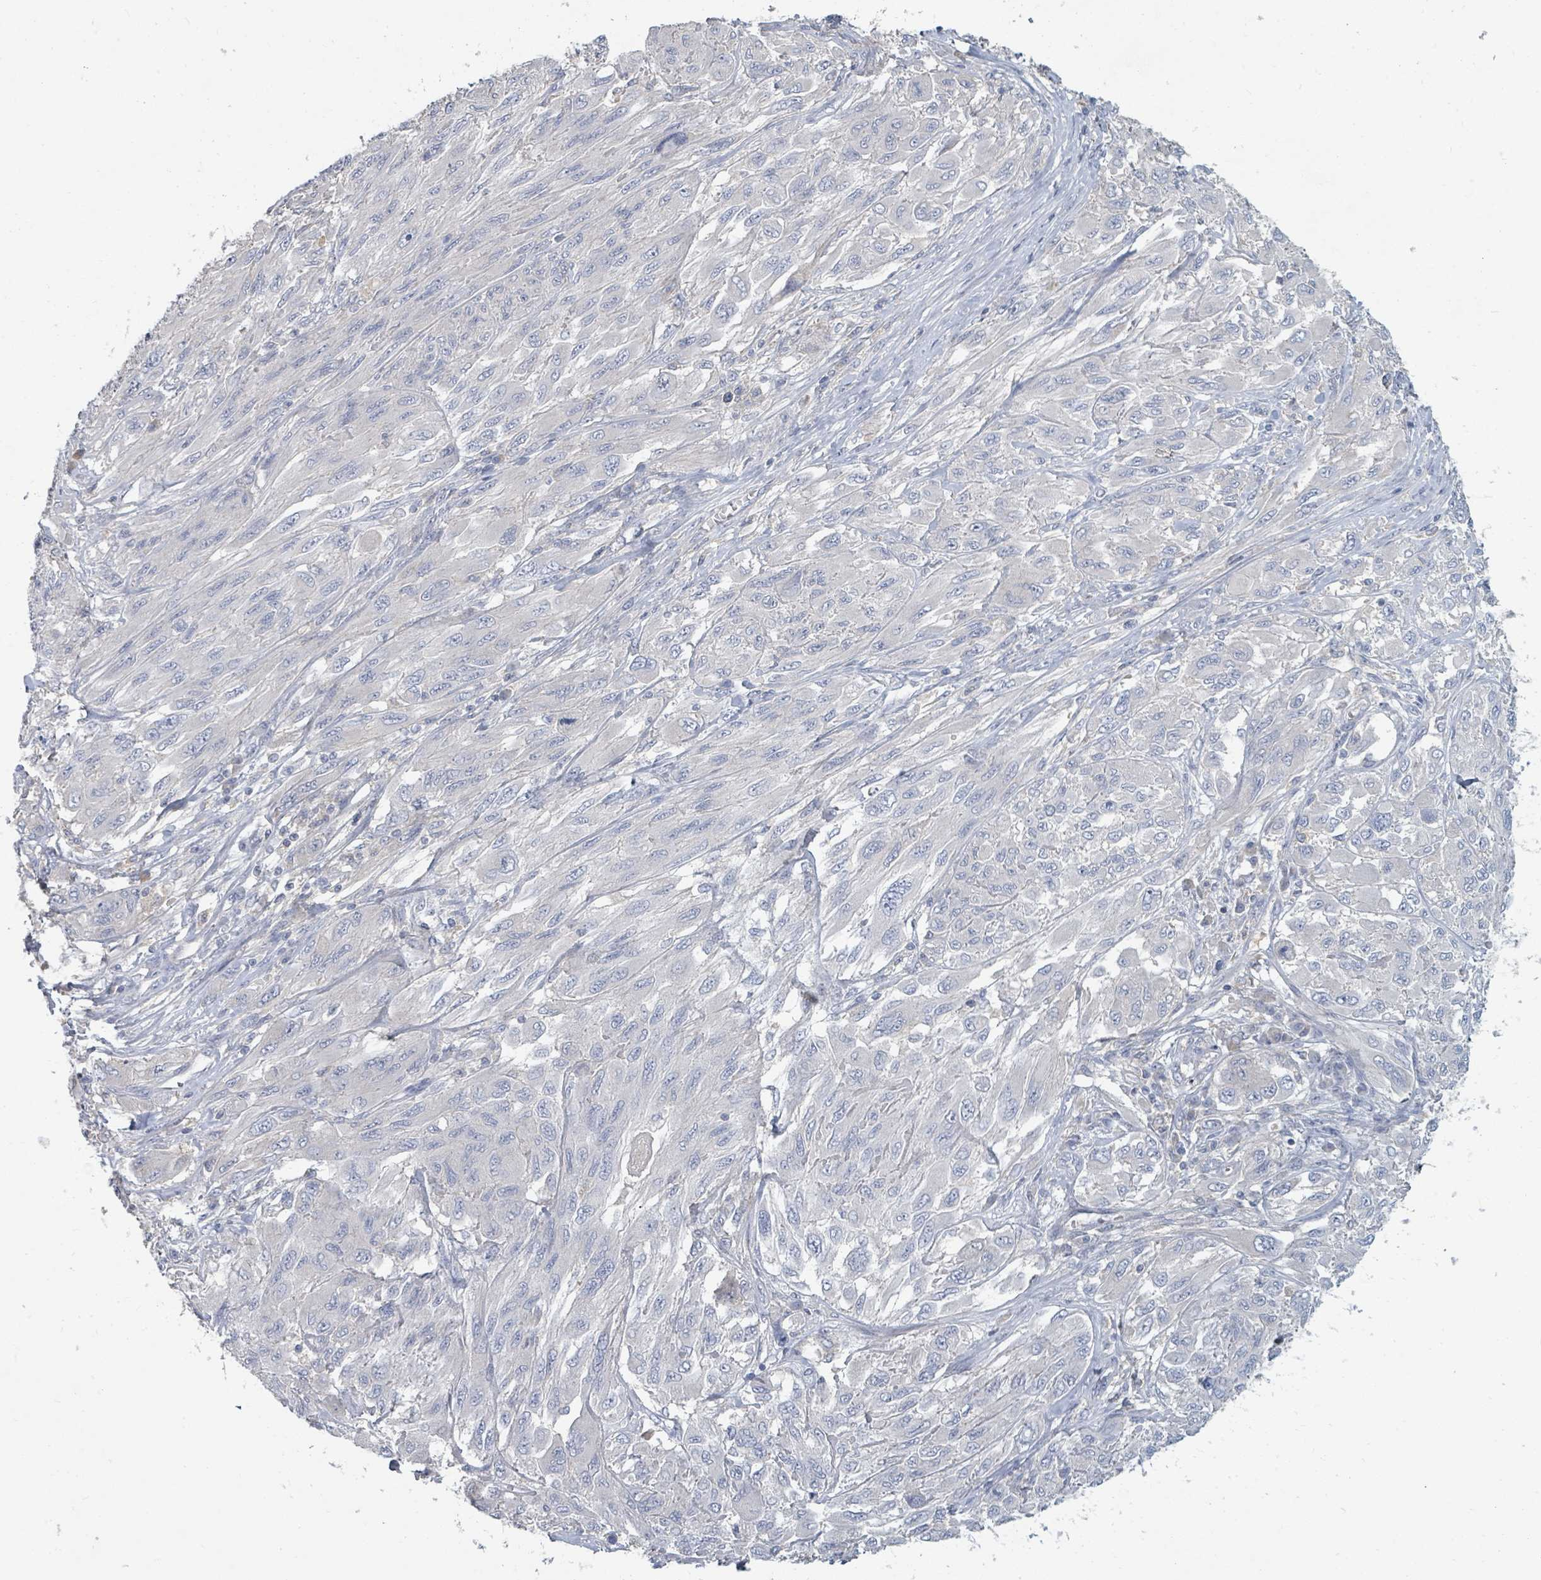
{"staining": {"intensity": "negative", "quantity": "none", "location": "none"}, "tissue": "melanoma", "cell_type": "Tumor cells", "image_type": "cancer", "snomed": [{"axis": "morphology", "description": "Malignant melanoma, NOS"}, {"axis": "topography", "description": "Skin"}], "caption": "The photomicrograph exhibits no staining of tumor cells in melanoma.", "gene": "ARGFX", "patient": {"sex": "female", "age": 91}}